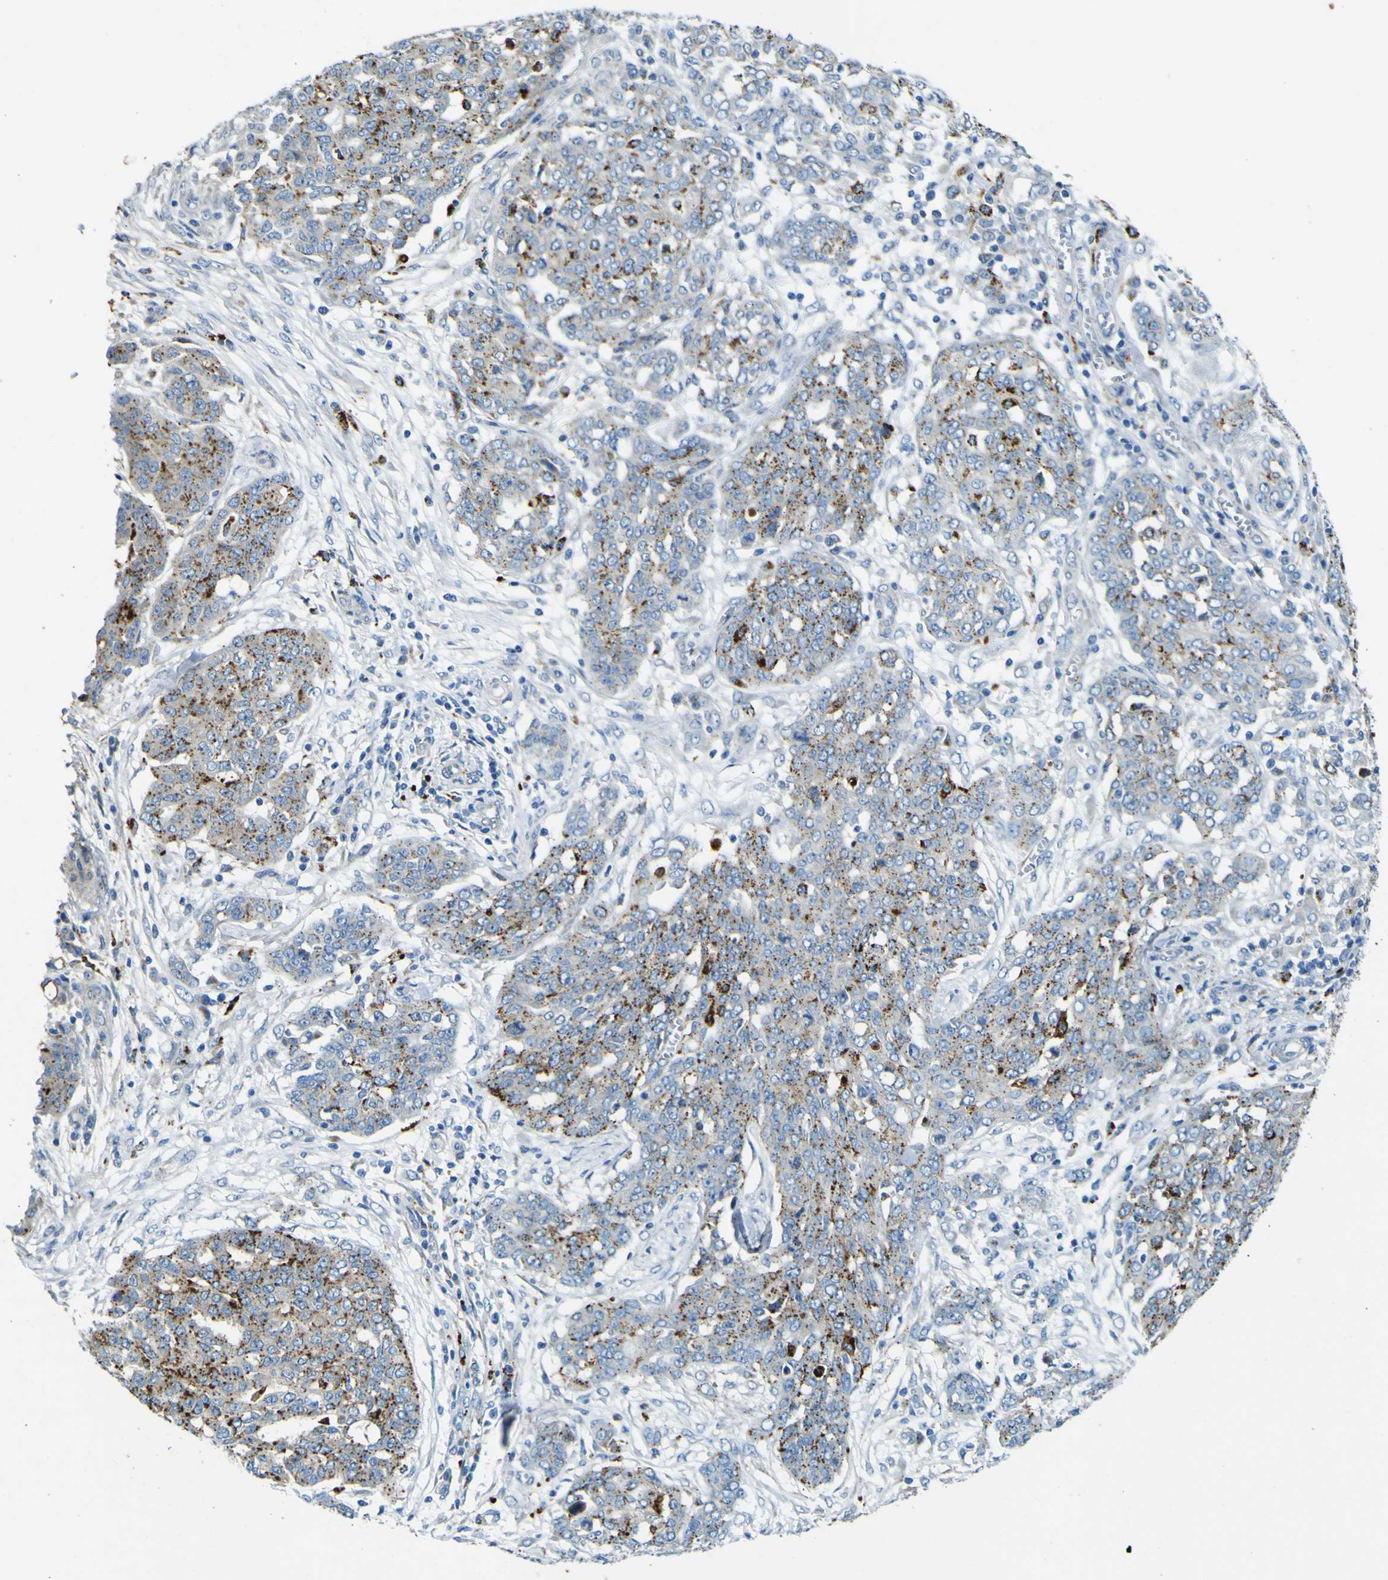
{"staining": {"intensity": "moderate", "quantity": "25%-75%", "location": "cytoplasmic/membranous"}, "tissue": "ovarian cancer", "cell_type": "Tumor cells", "image_type": "cancer", "snomed": [{"axis": "morphology", "description": "Cystadenocarcinoma, serous, NOS"}, {"axis": "topography", "description": "Soft tissue"}, {"axis": "topography", "description": "Ovary"}], "caption": "Protein expression analysis of human serous cystadenocarcinoma (ovarian) reveals moderate cytoplasmic/membranous positivity in approximately 25%-75% of tumor cells.", "gene": "PDE9A", "patient": {"sex": "female", "age": 57}}